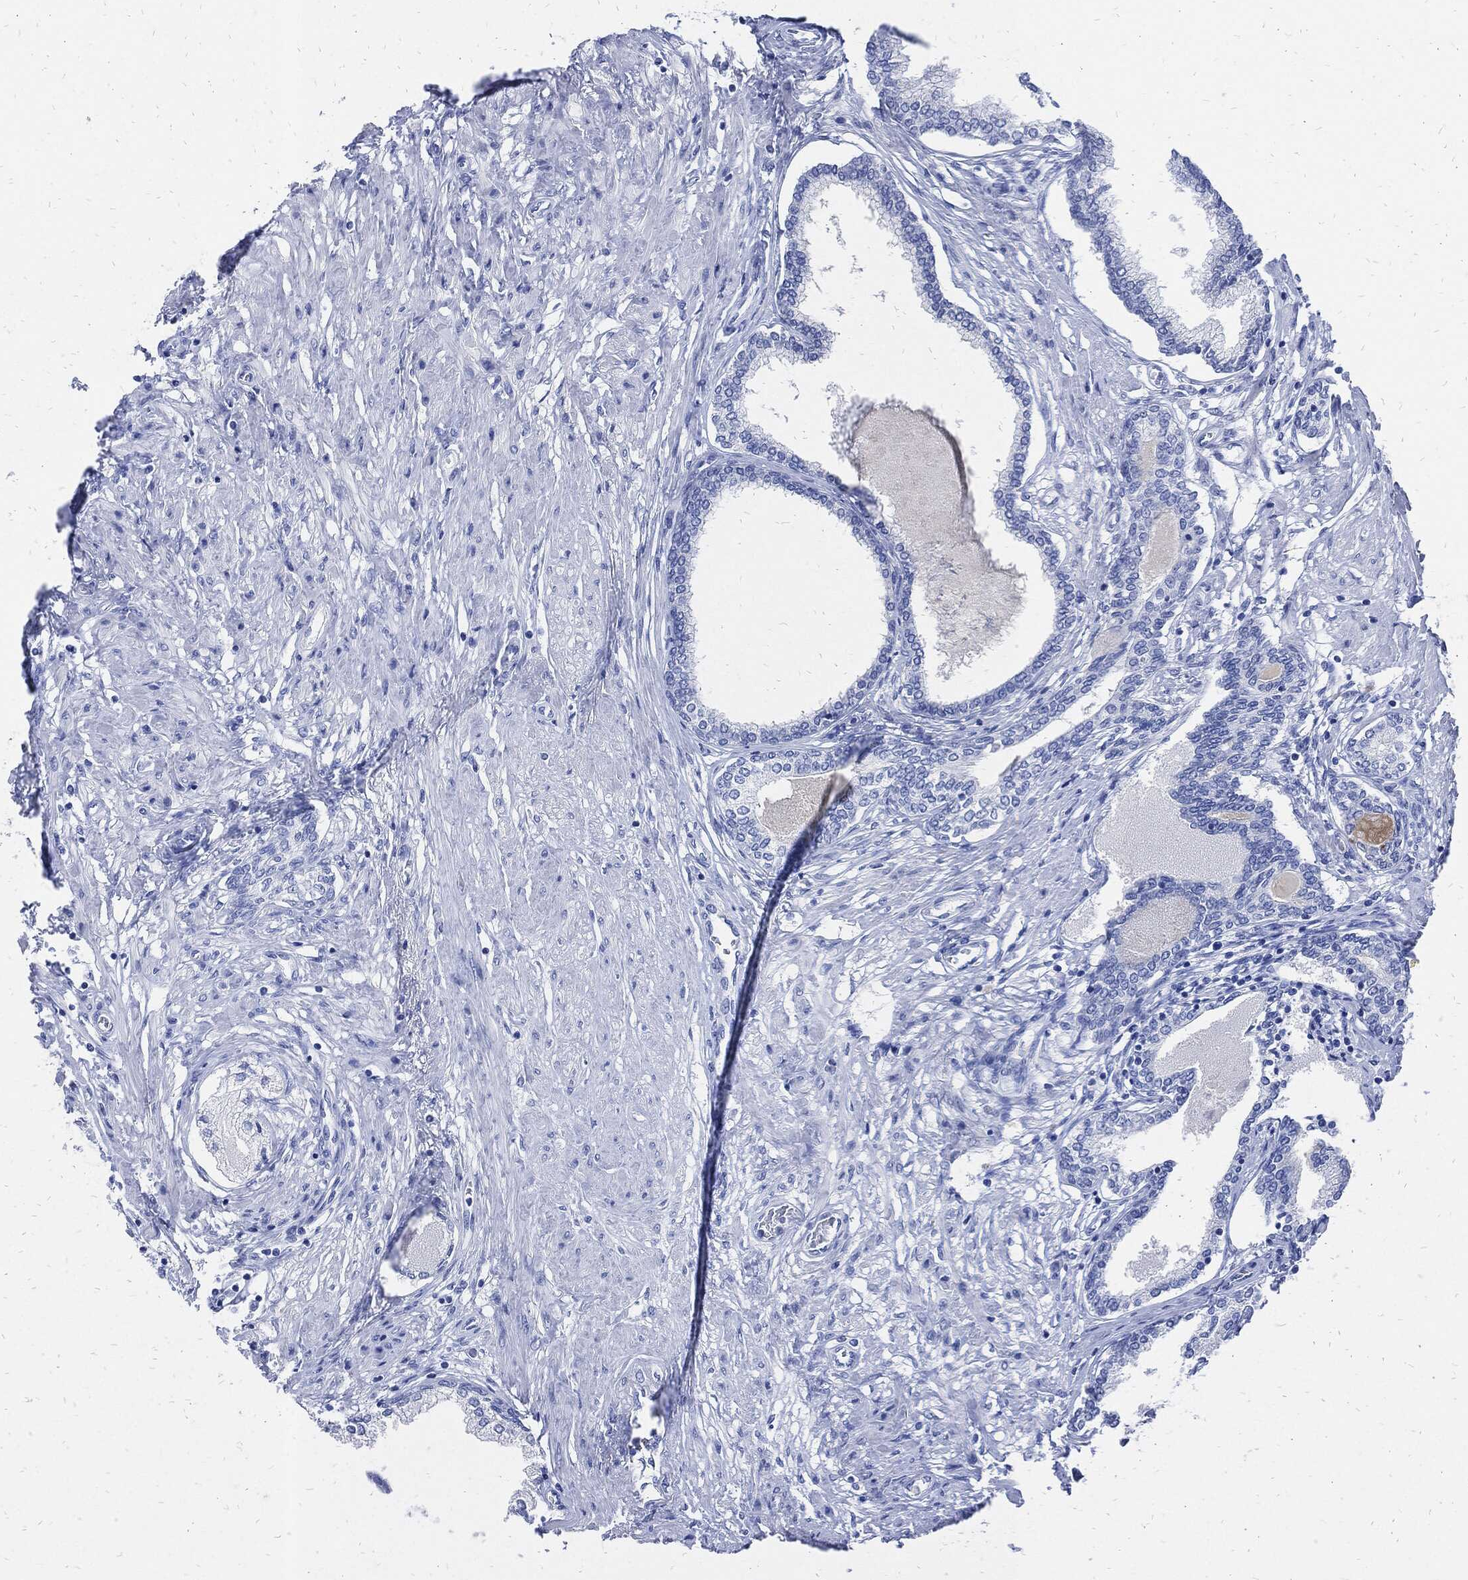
{"staining": {"intensity": "negative", "quantity": "none", "location": "none"}, "tissue": "prostate cancer", "cell_type": "Tumor cells", "image_type": "cancer", "snomed": [{"axis": "morphology", "description": "Adenocarcinoma, Low grade"}, {"axis": "topography", "description": "Prostate and seminal vesicle, NOS"}], "caption": "Photomicrograph shows no significant protein expression in tumor cells of adenocarcinoma (low-grade) (prostate).", "gene": "FABP4", "patient": {"sex": "male", "age": 61}}